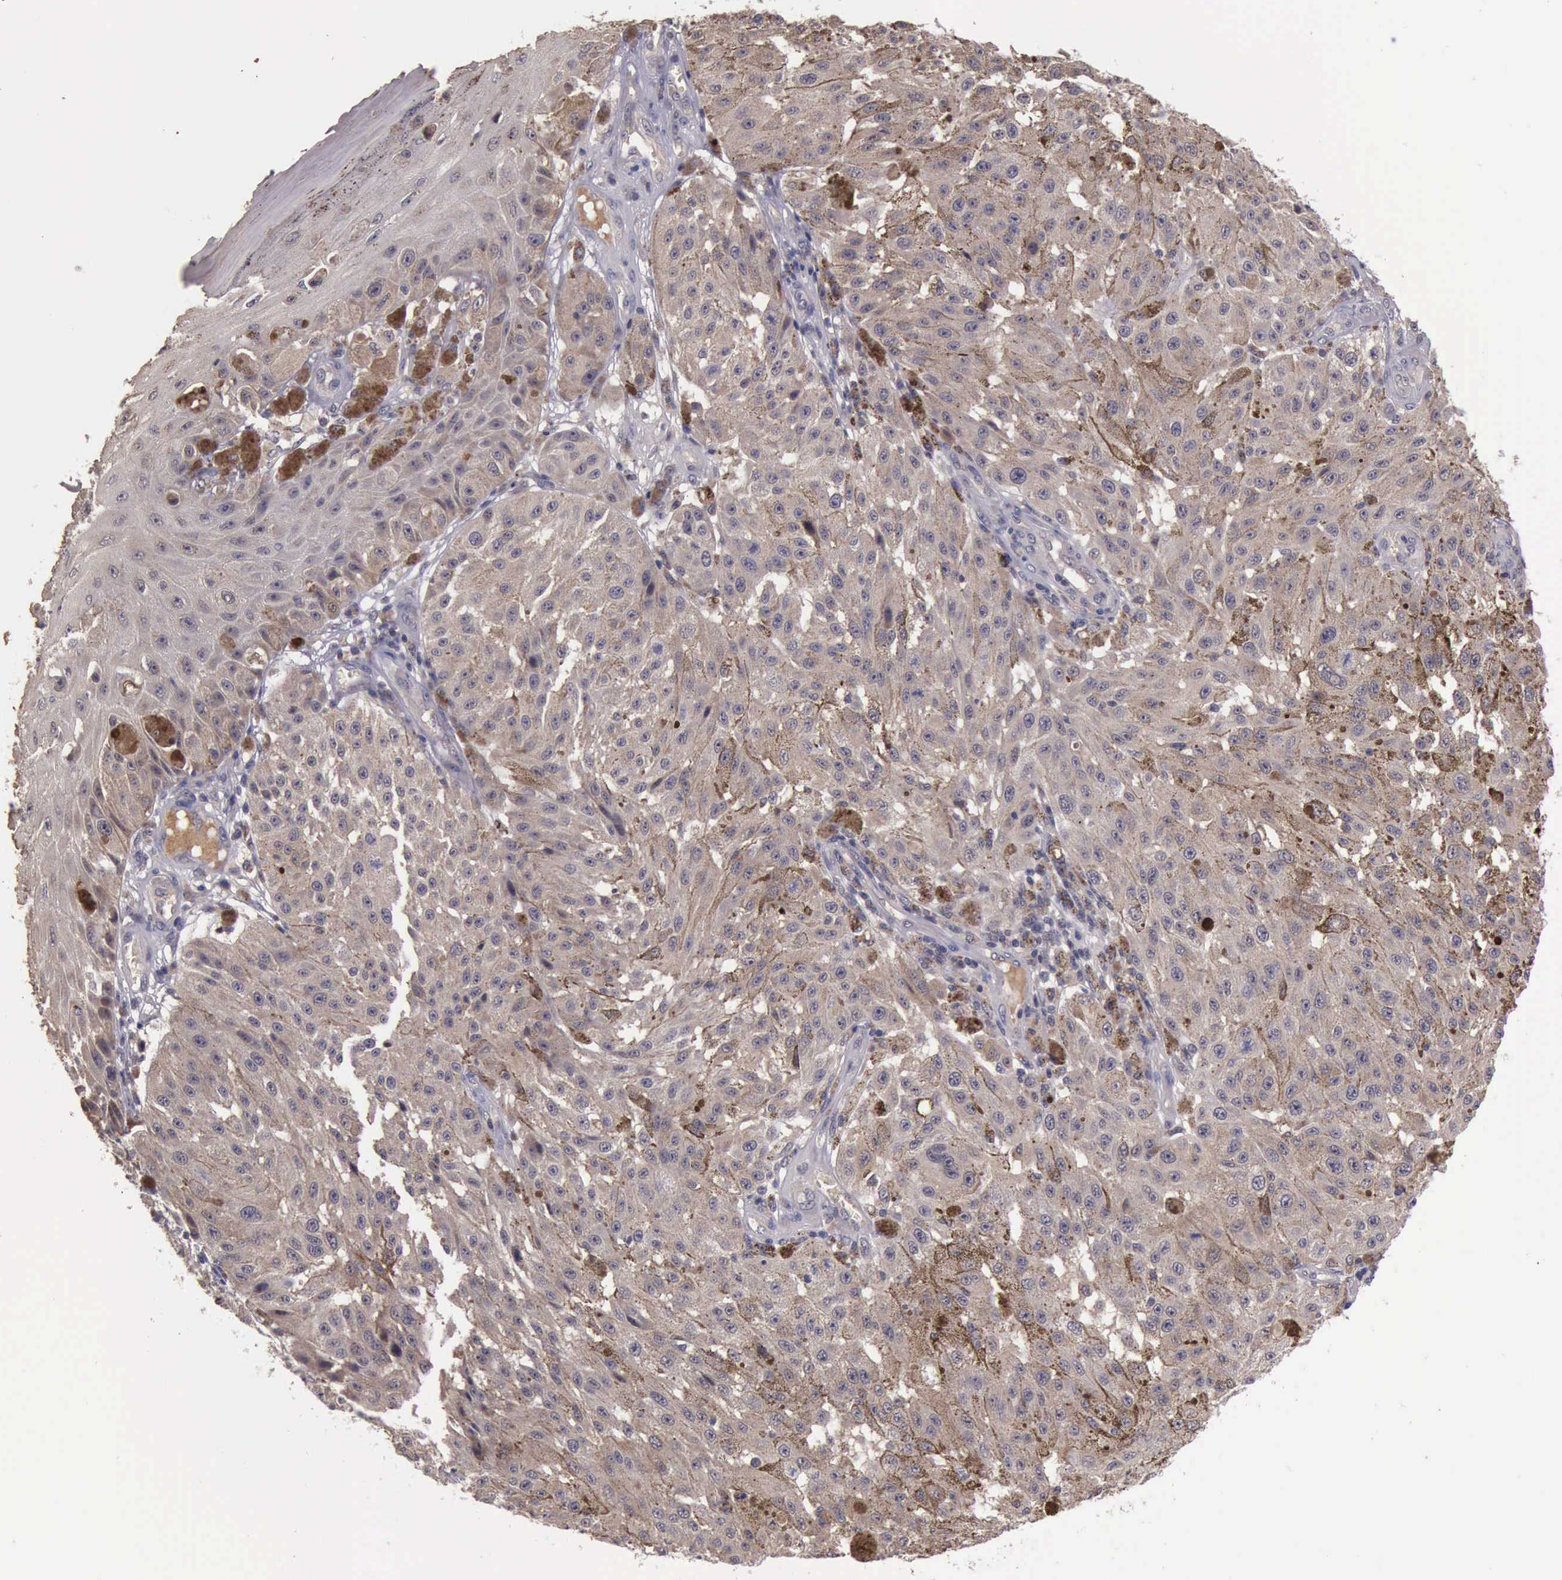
{"staining": {"intensity": "negative", "quantity": "none", "location": "none"}, "tissue": "melanoma", "cell_type": "Tumor cells", "image_type": "cancer", "snomed": [{"axis": "morphology", "description": "Malignant melanoma, NOS"}, {"axis": "topography", "description": "Skin"}], "caption": "Tumor cells are negative for brown protein staining in malignant melanoma.", "gene": "RAB39B", "patient": {"sex": "female", "age": 64}}